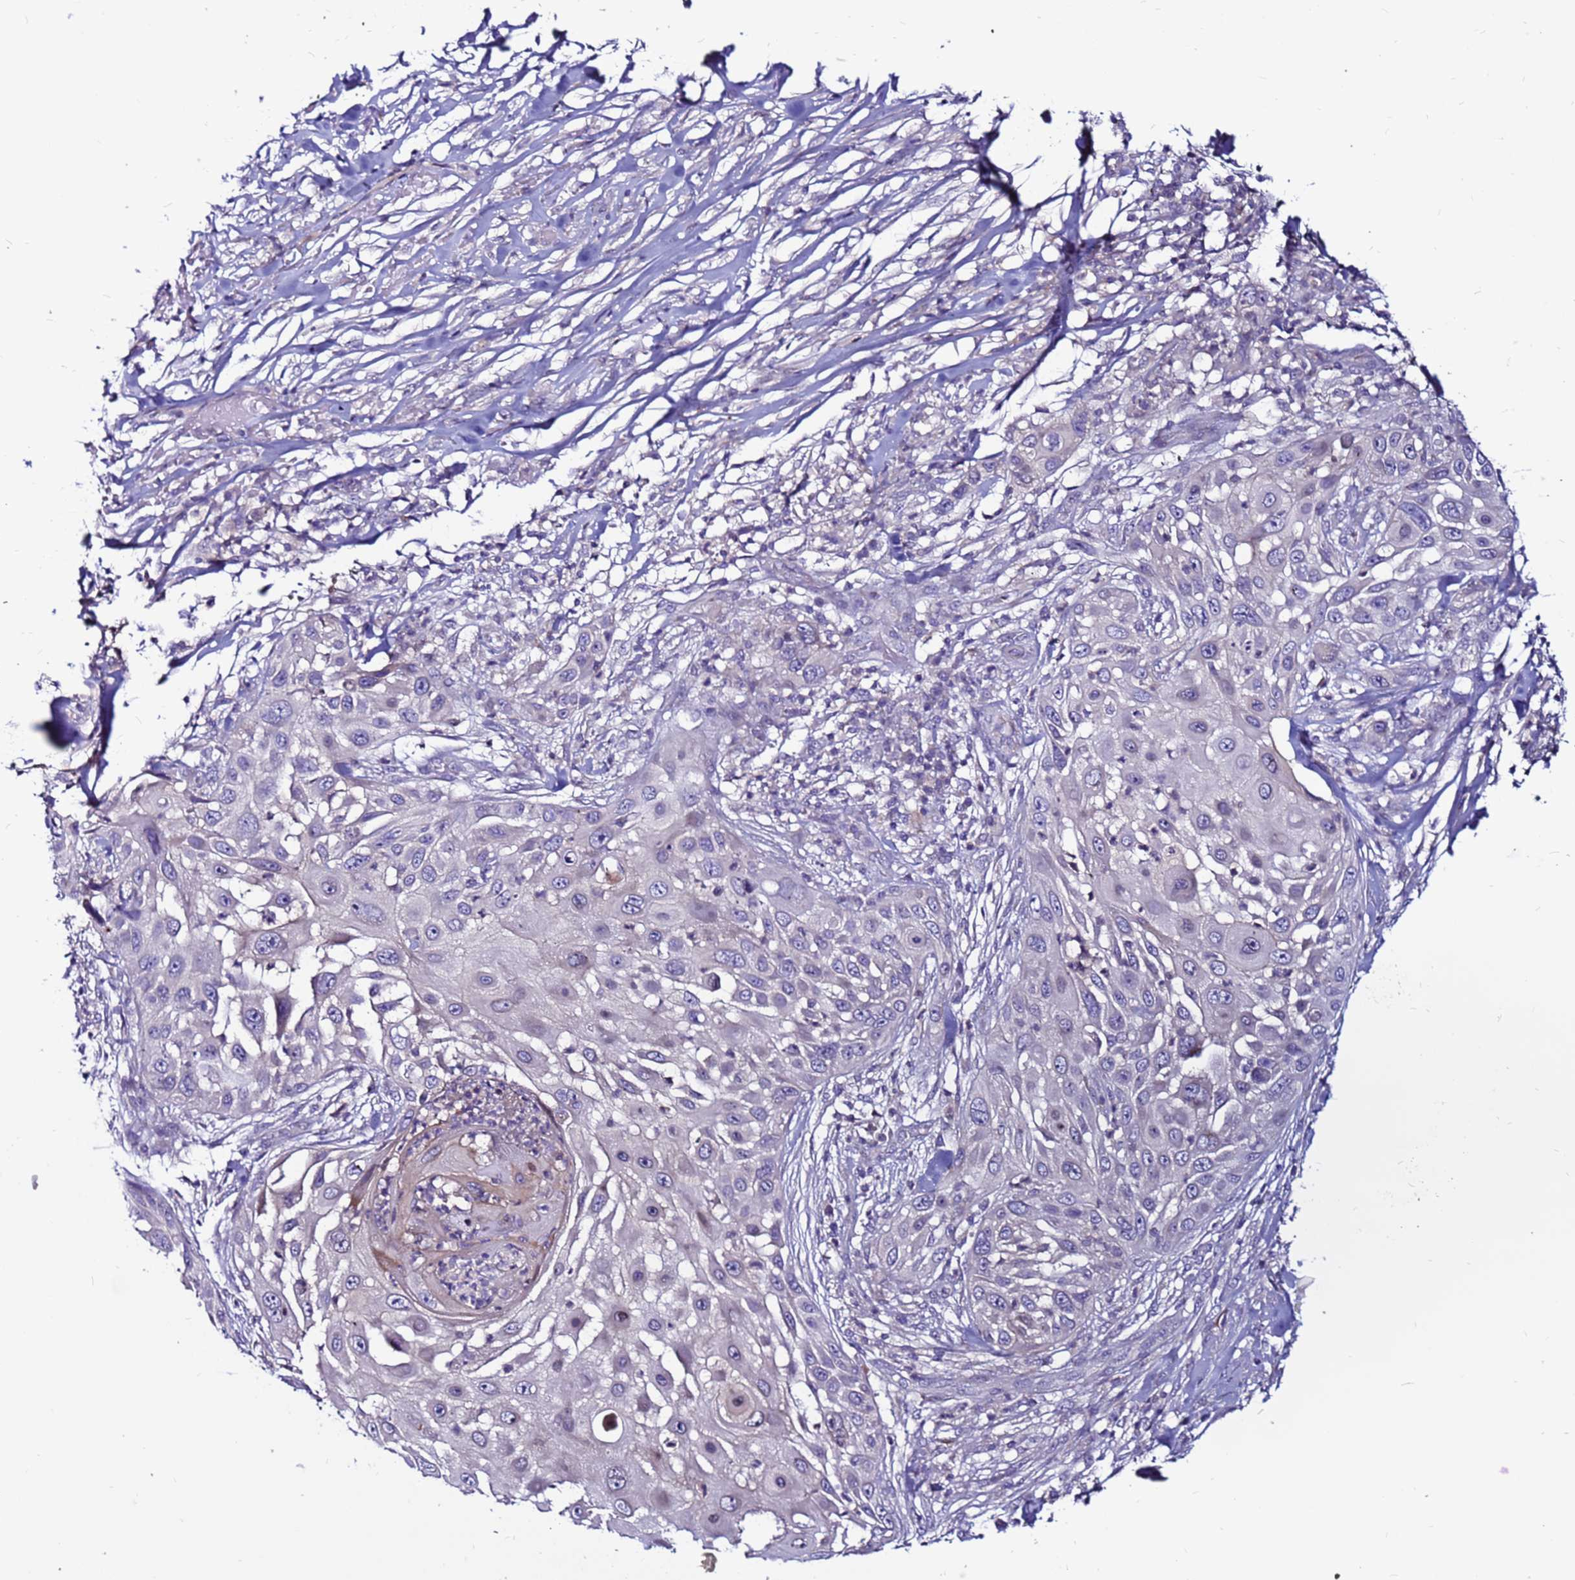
{"staining": {"intensity": "negative", "quantity": "none", "location": "none"}, "tissue": "skin cancer", "cell_type": "Tumor cells", "image_type": "cancer", "snomed": [{"axis": "morphology", "description": "Squamous cell carcinoma, NOS"}, {"axis": "topography", "description": "Skin"}], "caption": "IHC histopathology image of squamous cell carcinoma (skin) stained for a protein (brown), which demonstrates no staining in tumor cells.", "gene": "CCDC71", "patient": {"sex": "female", "age": 44}}